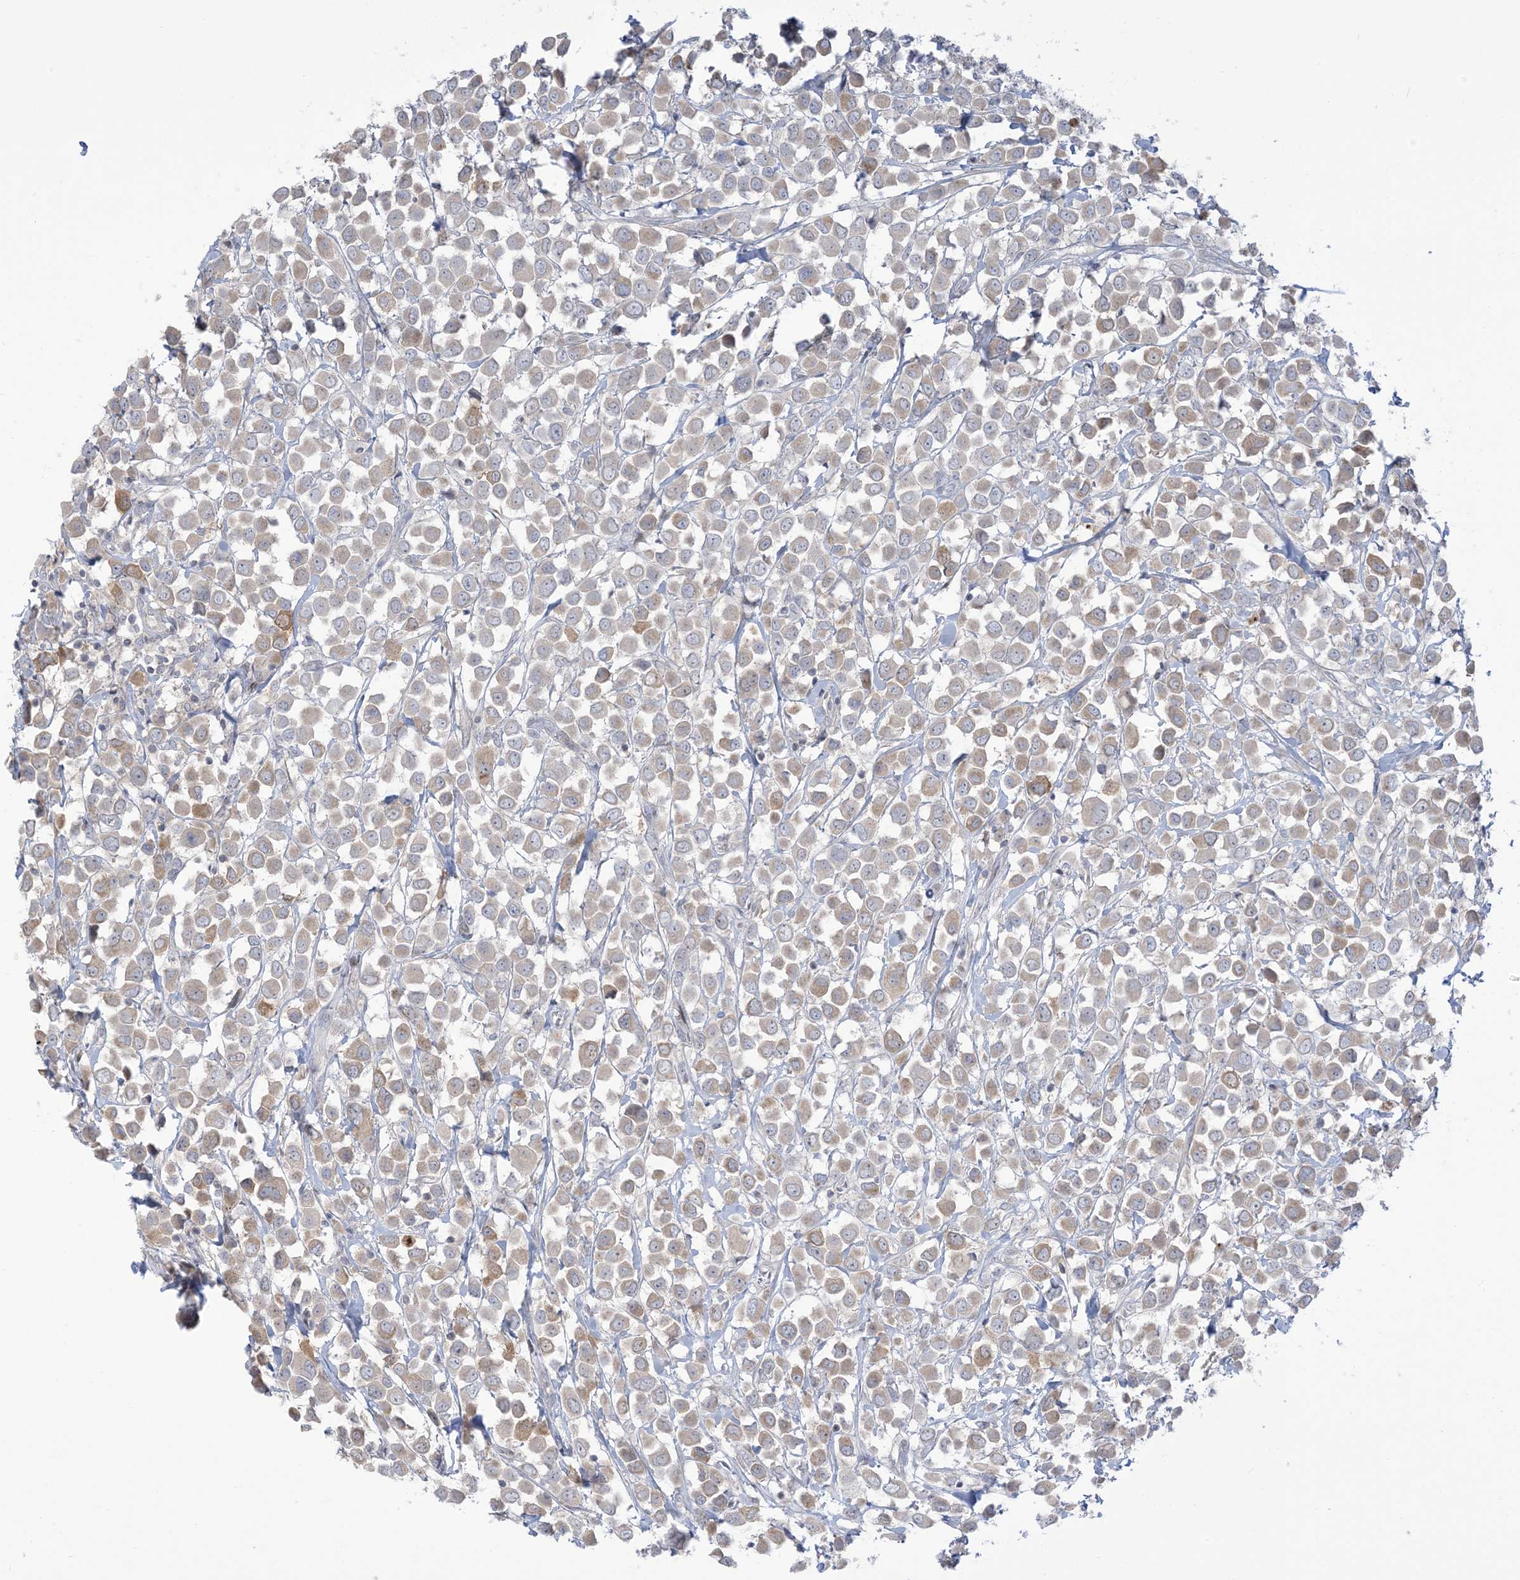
{"staining": {"intensity": "weak", "quantity": "25%-75%", "location": "cytoplasmic/membranous"}, "tissue": "breast cancer", "cell_type": "Tumor cells", "image_type": "cancer", "snomed": [{"axis": "morphology", "description": "Duct carcinoma"}, {"axis": "topography", "description": "Breast"}], "caption": "This histopathology image reveals immunohistochemistry (IHC) staining of human breast cancer, with low weak cytoplasmic/membranous expression in about 25%-75% of tumor cells.", "gene": "AFTPH", "patient": {"sex": "female", "age": 61}}